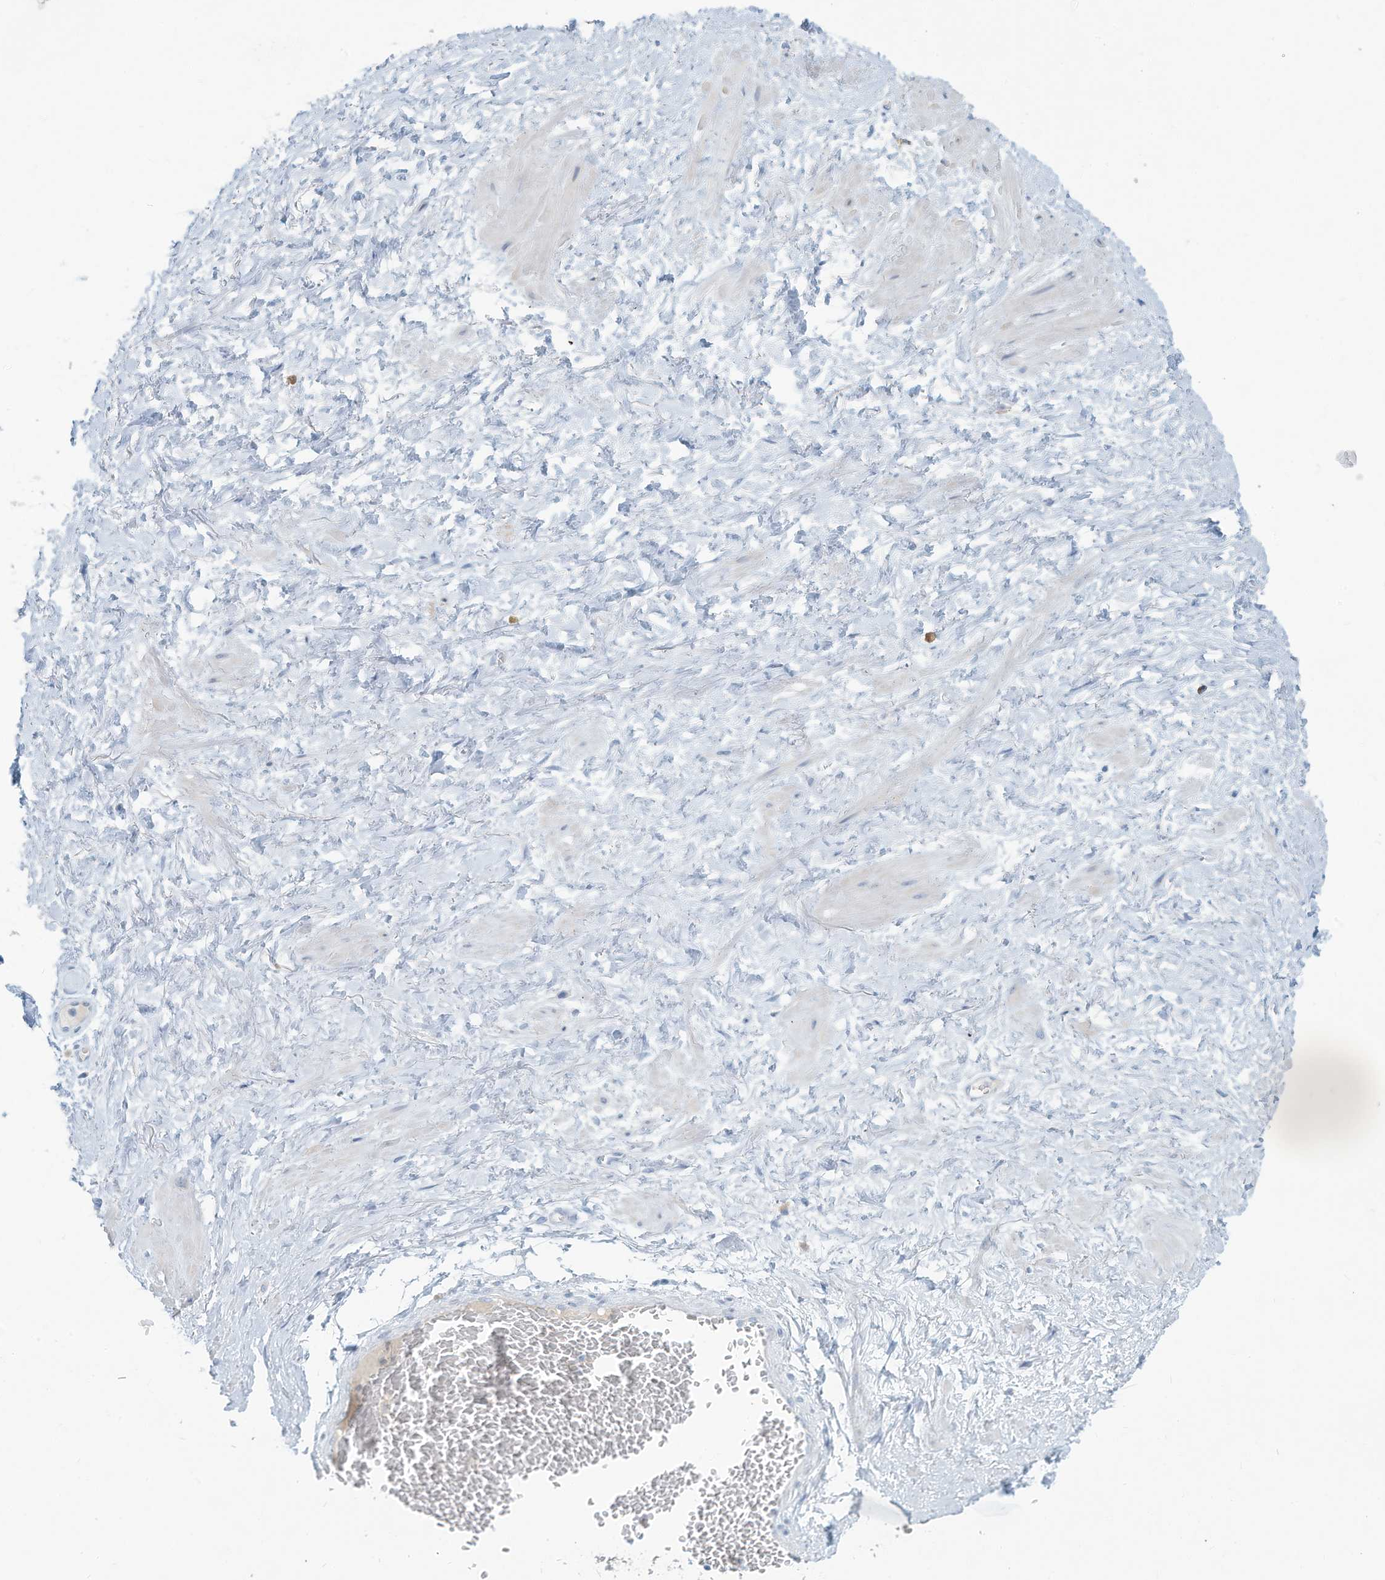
{"staining": {"intensity": "negative", "quantity": "none", "location": "none"}, "tissue": "adipose tissue", "cell_type": "Adipocytes", "image_type": "normal", "snomed": [{"axis": "morphology", "description": "Normal tissue, NOS"}, {"axis": "morphology", "description": "Adenocarcinoma, Low grade"}, {"axis": "topography", "description": "Prostate"}, {"axis": "topography", "description": "Peripheral nerve tissue"}], "caption": "A high-resolution image shows IHC staining of benign adipose tissue, which shows no significant expression in adipocytes.", "gene": "ERI2", "patient": {"sex": "male", "age": 63}}